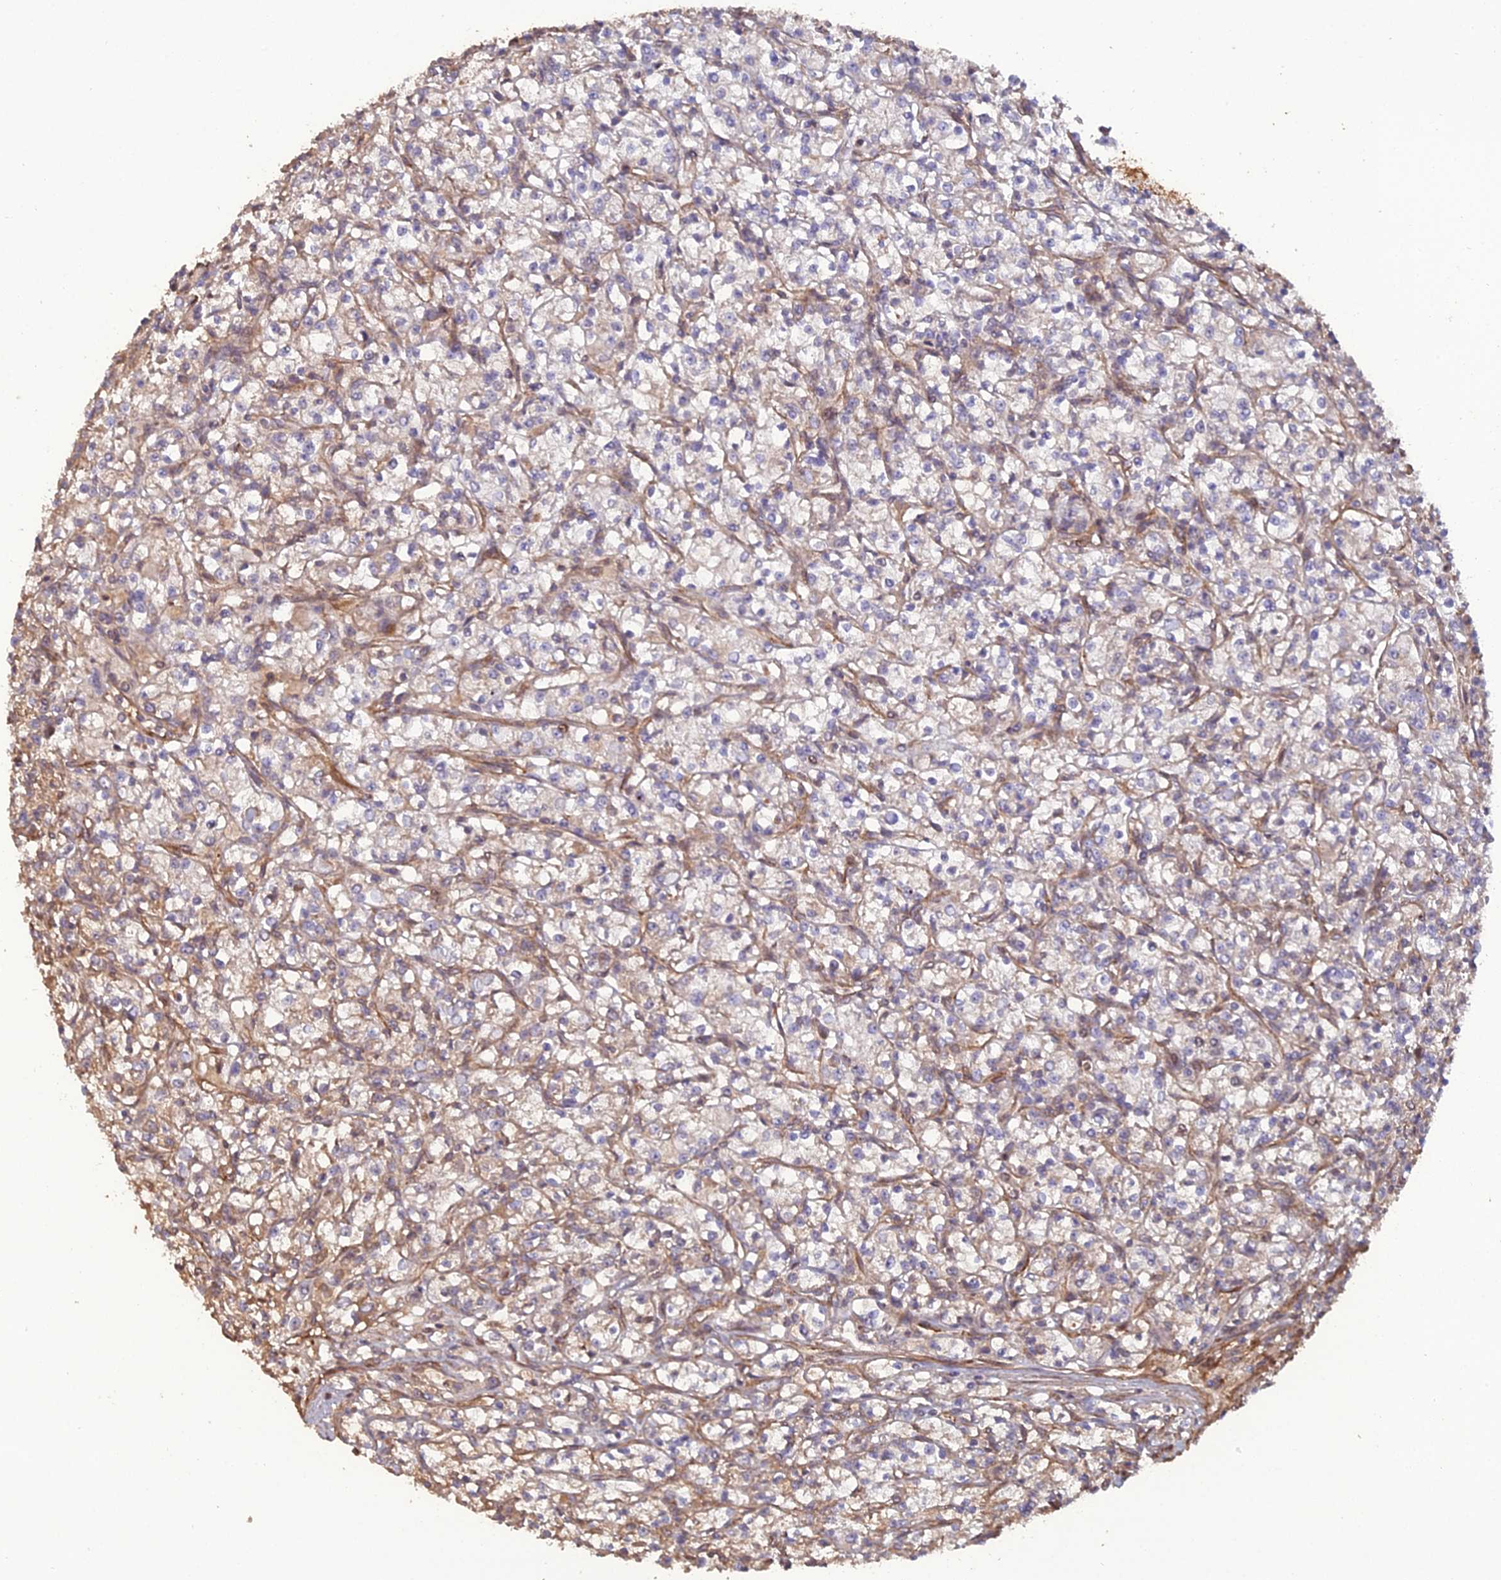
{"staining": {"intensity": "negative", "quantity": "none", "location": "none"}, "tissue": "renal cancer", "cell_type": "Tumor cells", "image_type": "cancer", "snomed": [{"axis": "morphology", "description": "Adenocarcinoma, NOS"}, {"axis": "topography", "description": "Kidney"}], "caption": "The micrograph displays no significant positivity in tumor cells of renal cancer.", "gene": "ATP6V0A2", "patient": {"sex": "female", "age": 59}}